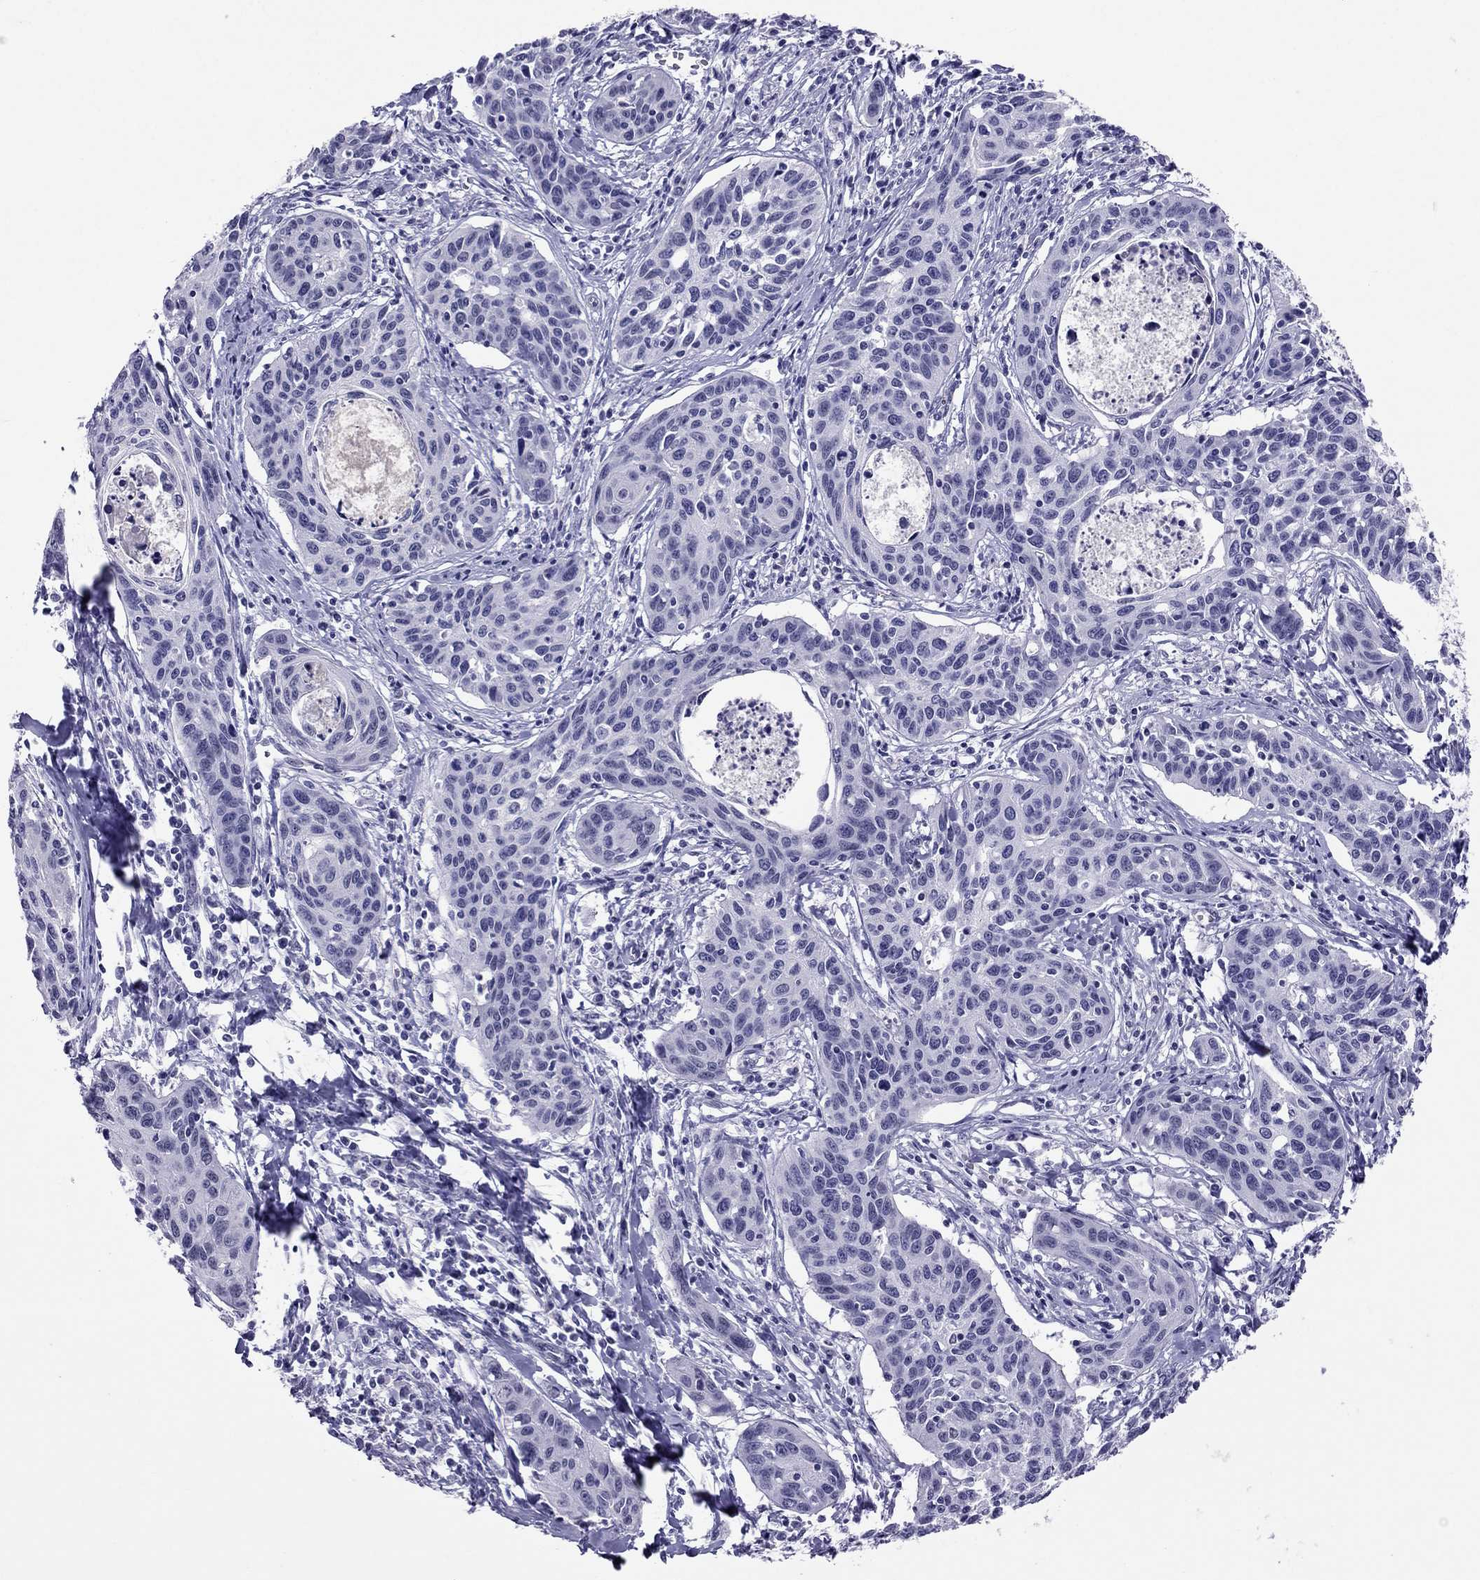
{"staining": {"intensity": "negative", "quantity": "none", "location": "none"}, "tissue": "cervical cancer", "cell_type": "Tumor cells", "image_type": "cancer", "snomed": [{"axis": "morphology", "description": "Squamous cell carcinoma, NOS"}, {"axis": "topography", "description": "Cervix"}], "caption": "The histopathology image shows no significant expression in tumor cells of cervical cancer (squamous cell carcinoma).", "gene": "CROCC2", "patient": {"sex": "female", "age": 31}}